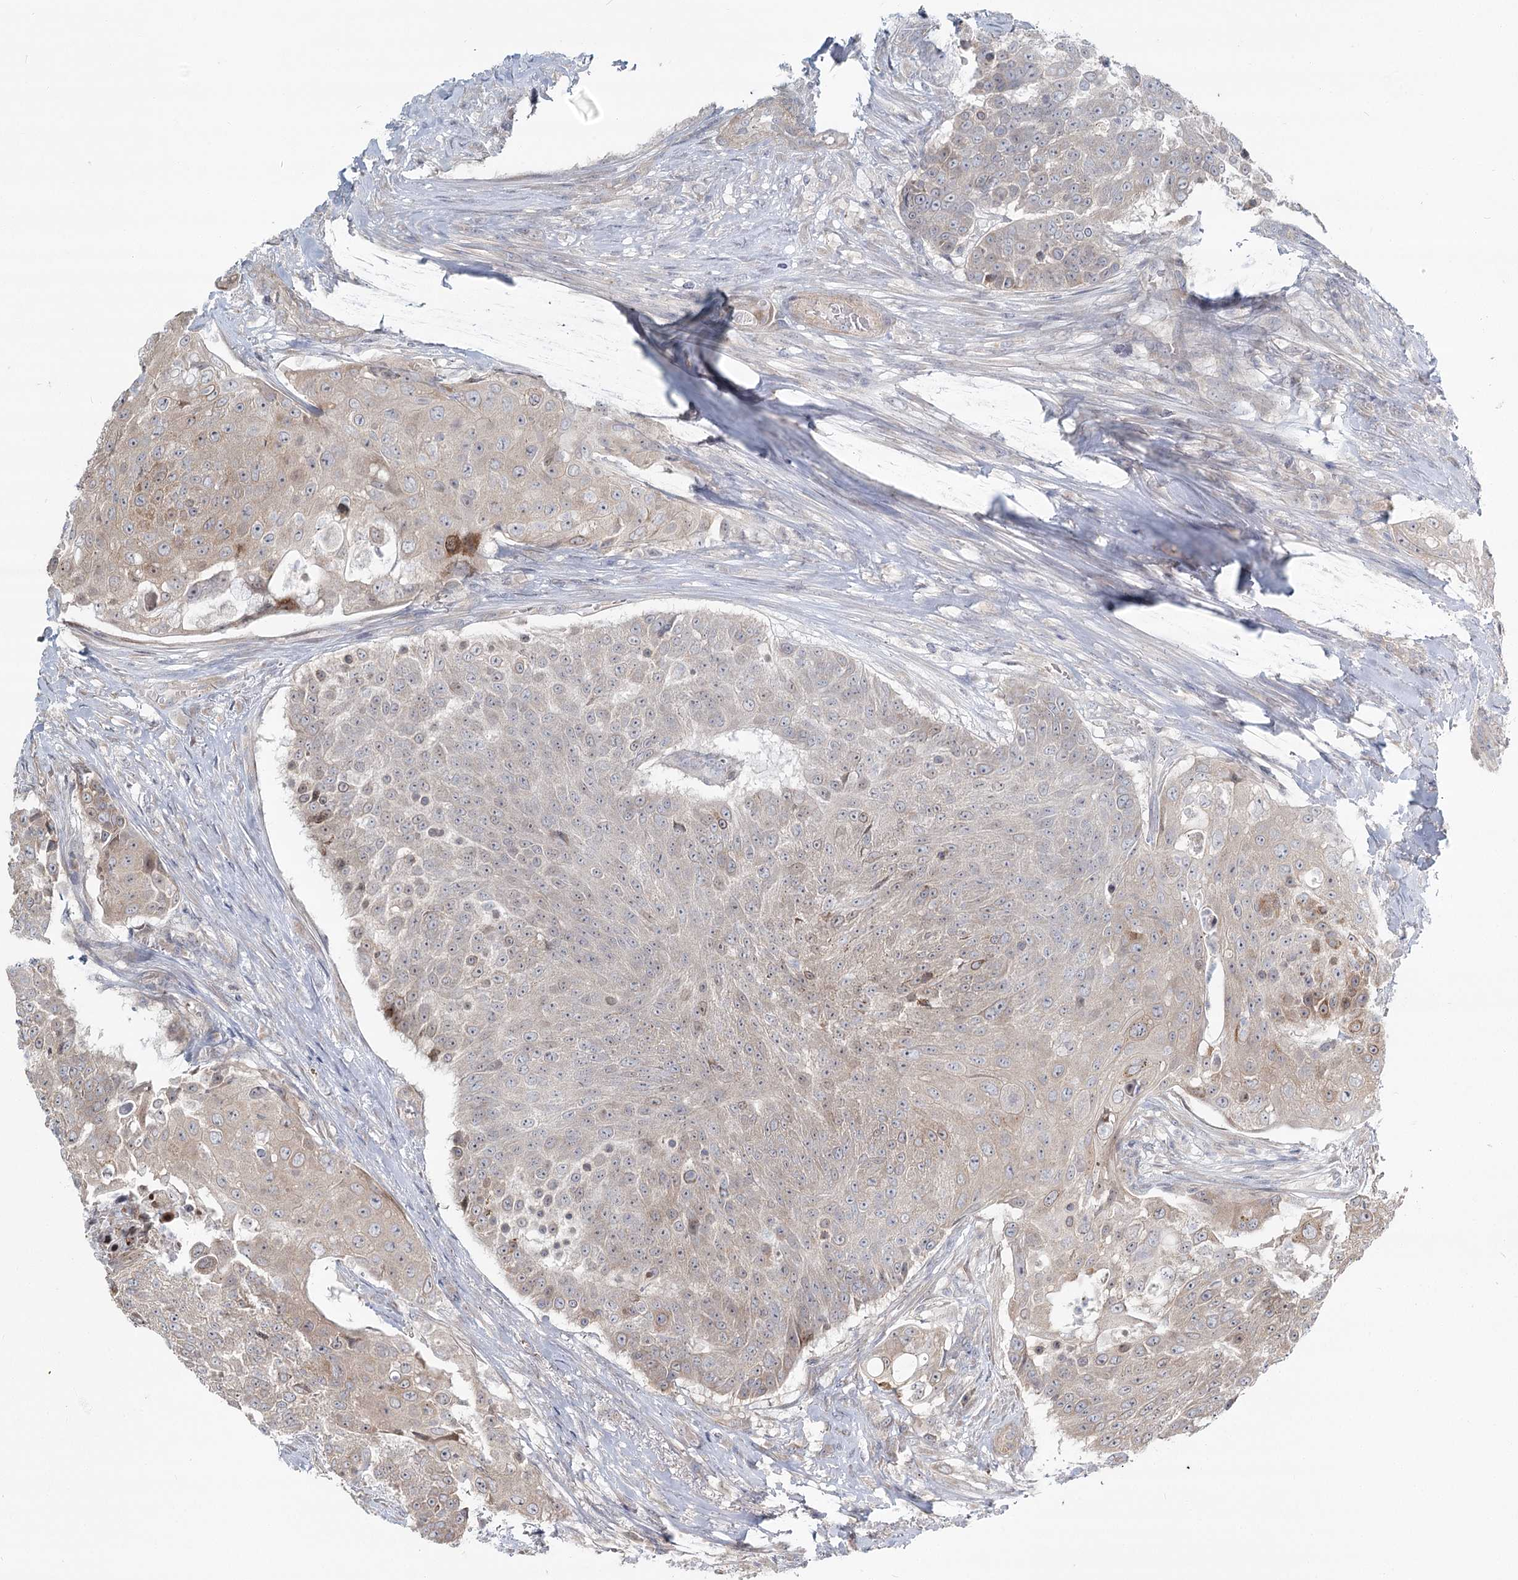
{"staining": {"intensity": "weak", "quantity": "<25%", "location": "cytoplasmic/membranous"}, "tissue": "urothelial cancer", "cell_type": "Tumor cells", "image_type": "cancer", "snomed": [{"axis": "morphology", "description": "Urothelial carcinoma, High grade"}, {"axis": "topography", "description": "Urinary bladder"}], "caption": "Urothelial carcinoma (high-grade) was stained to show a protein in brown. There is no significant staining in tumor cells.", "gene": "SPINK13", "patient": {"sex": "female", "age": 63}}